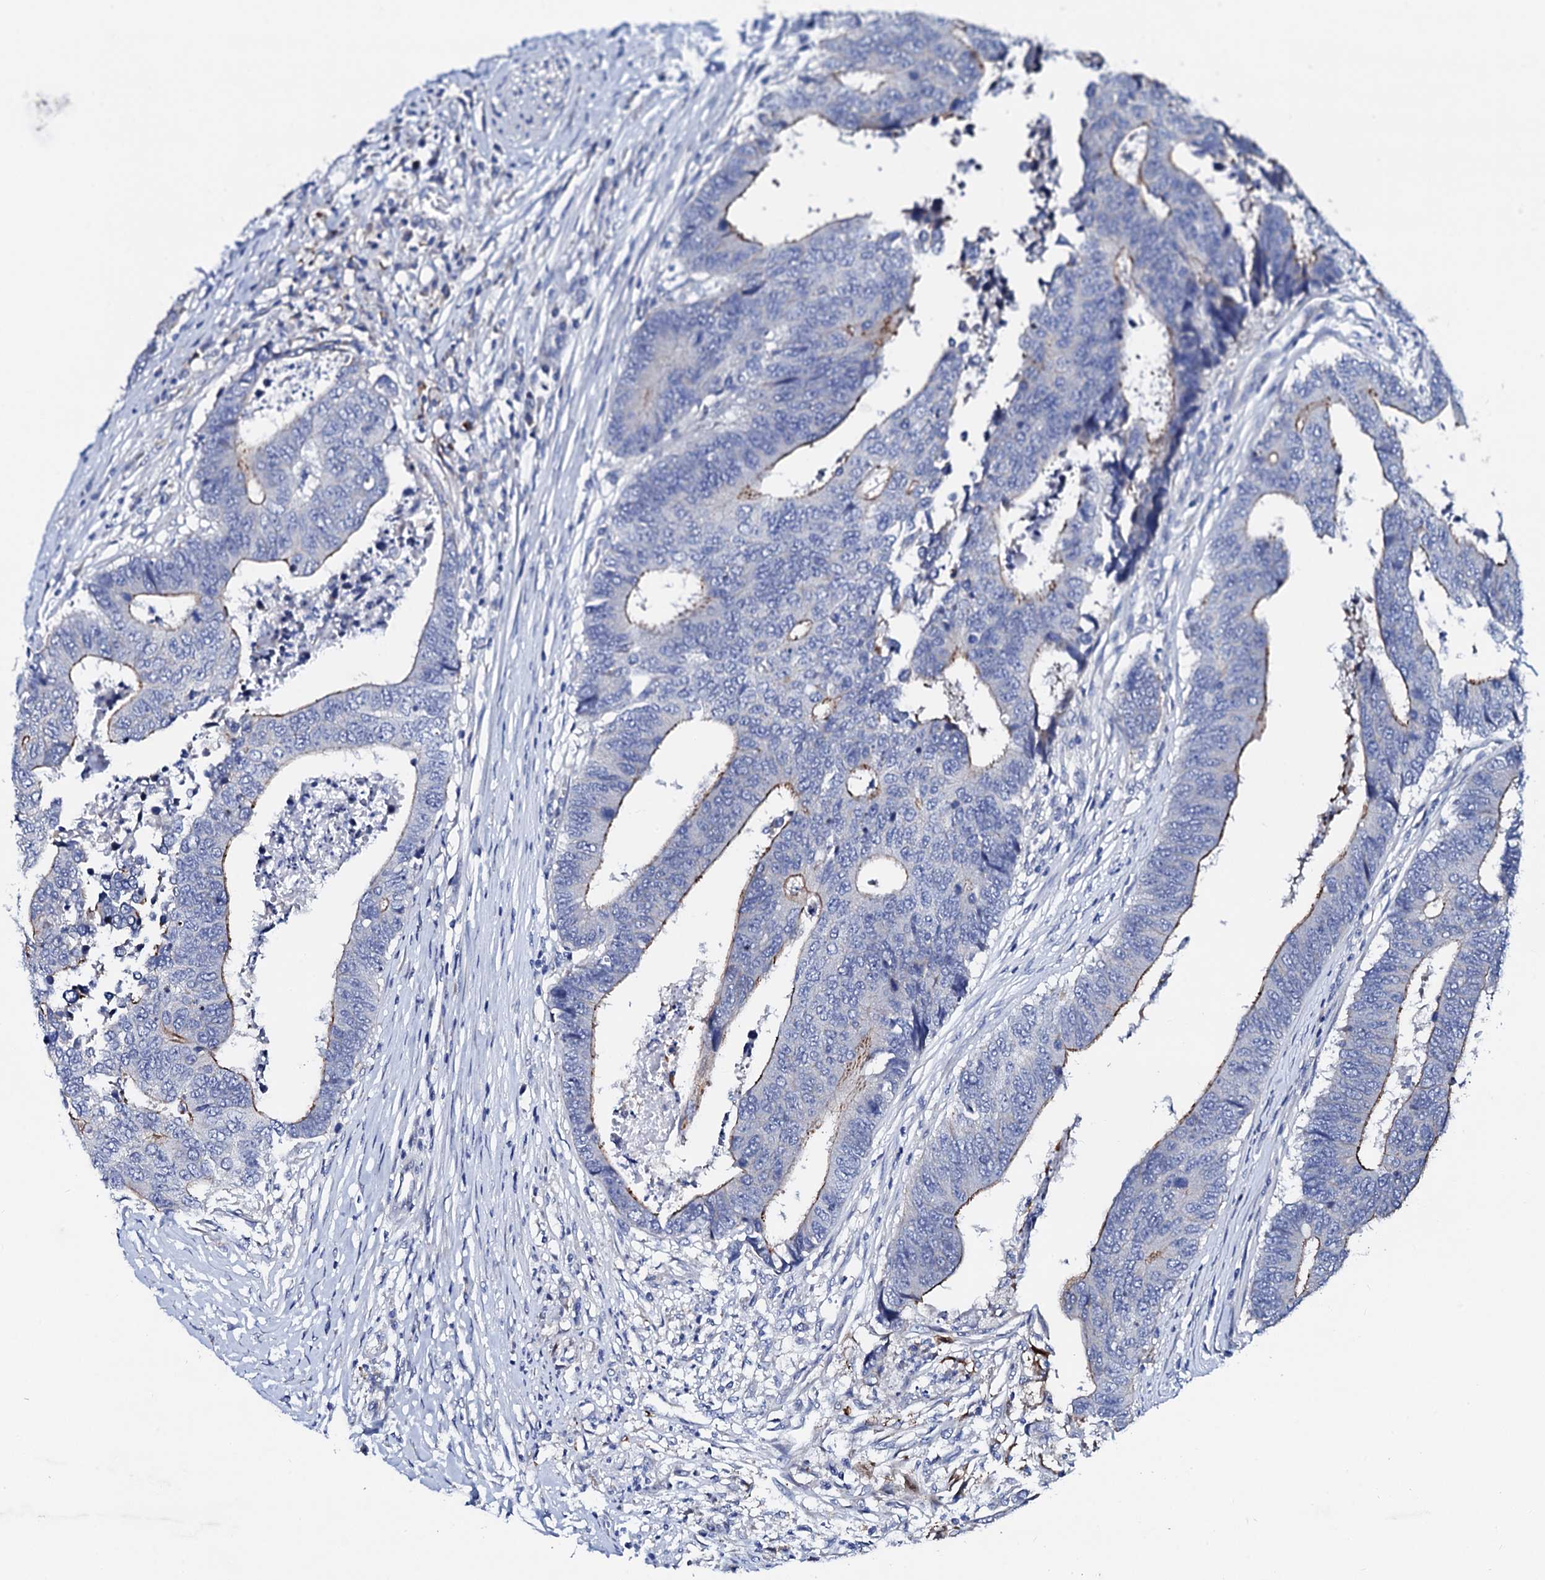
{"staining": {"intensity": "moderate", "quantity": "<25%", "location": "cytoplasmic/membranous"}, "tissue": "colorectal cancer", "cell_type": "Tumor cells", "image_type": "cancer", "snomed": [{"axis": "morphology", "description": "Adenocarcinoma, NOS"}, {"axis": "topography", "description": "Rectum"}], "caption": "This image displays adenocarcinoma (colorectal) stained with immunohistochemistry (IHC) to label a protein in brown. The cytoplasmic/membranous of tumor cells show moderate positivity for the protein. Nuclei are counter-stained blue.", "gene": "TRDN", "patient": {"sex": "male", "age": 84}}